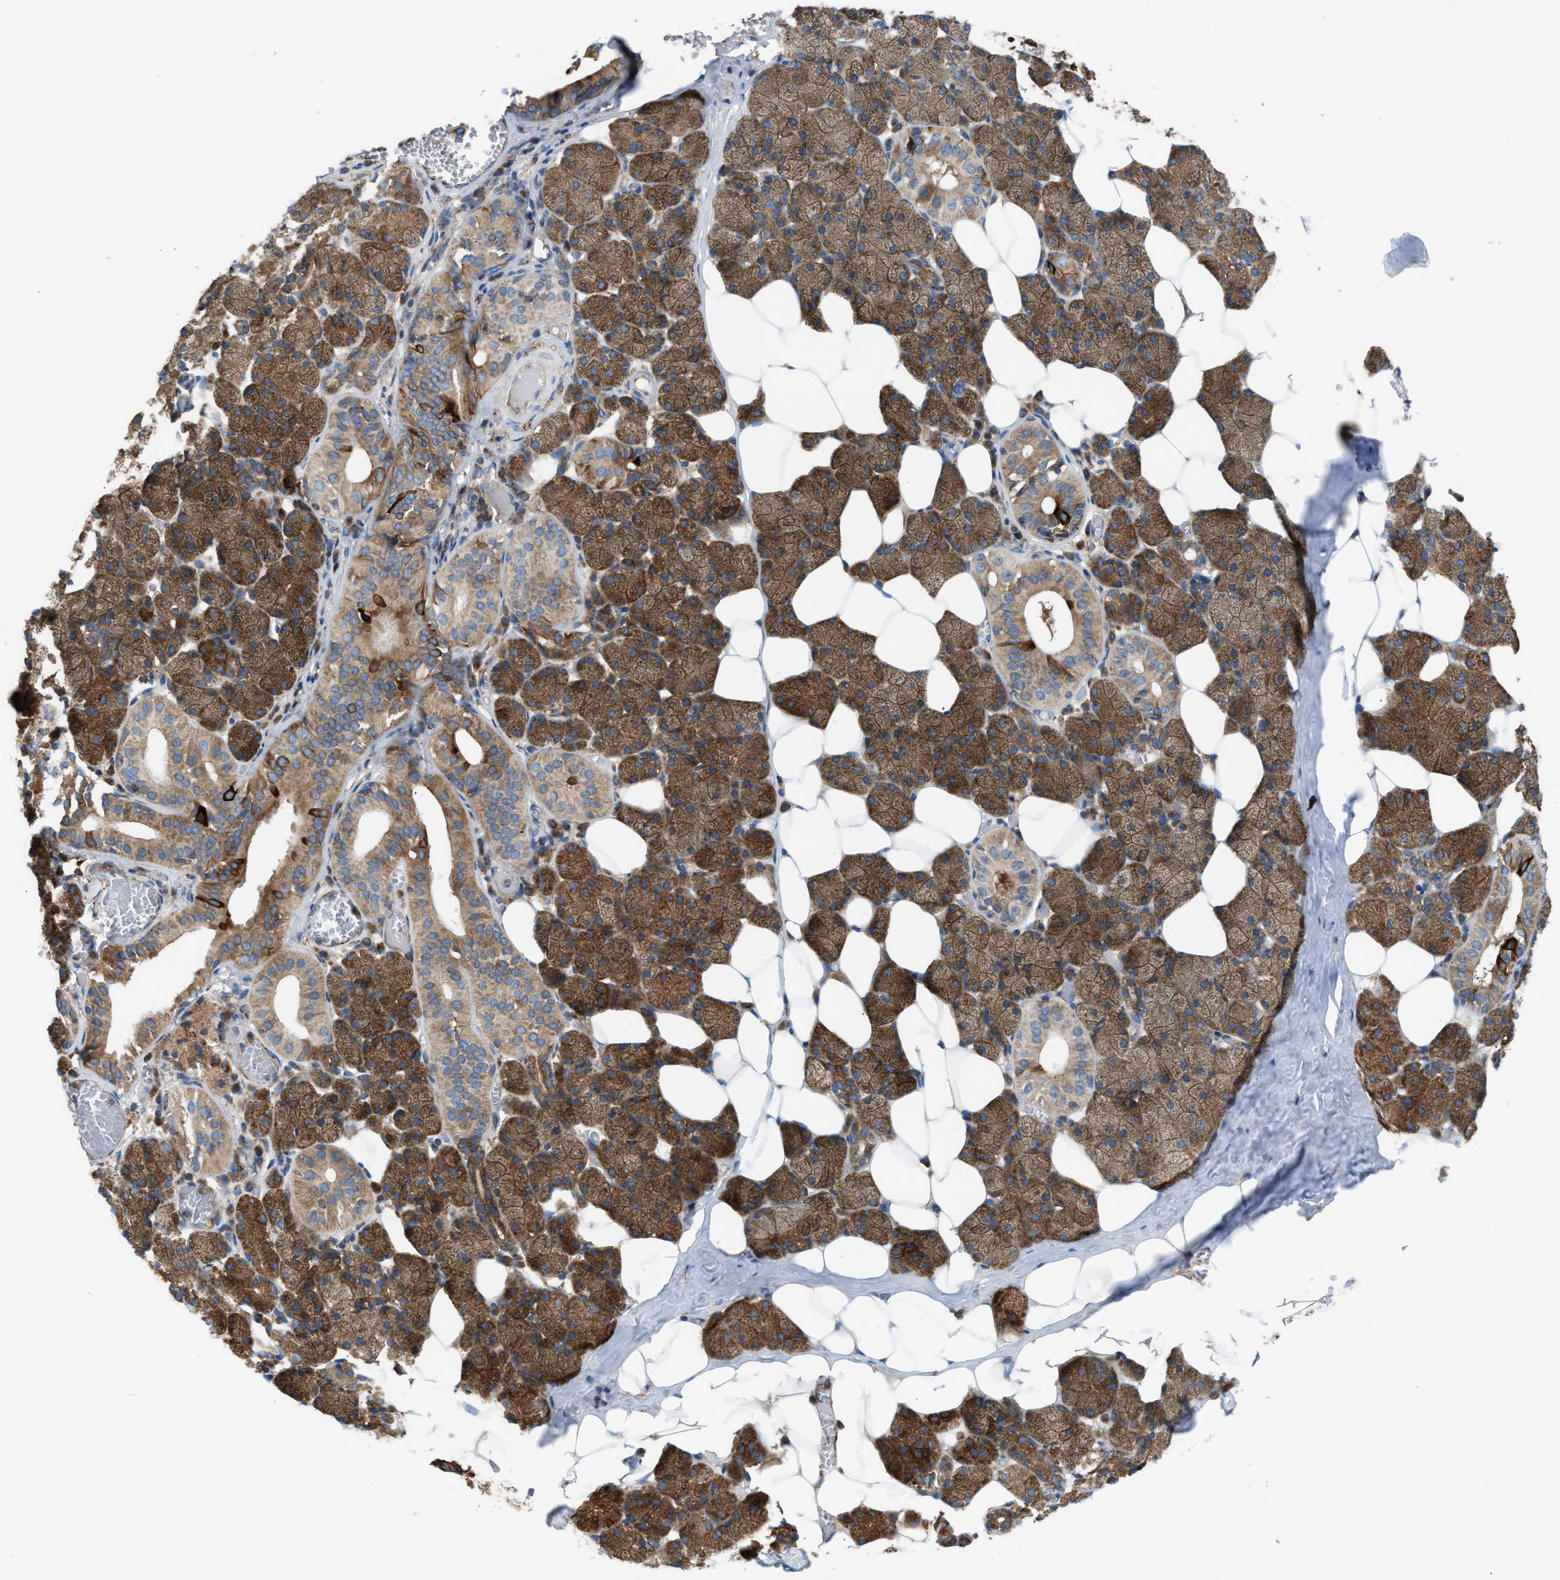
{"staining": {"intensity": "strong", "quantity": ">75%", "location": "cytoplasmic/membranous"}, "tissue": "salivary gland", "cell_type": "Glandular cells", "image_type": "normal", "snomed": [{"axis": "morphology", "description": "Normal tissue, NOS"}, {"axis": "topography", "description": "Salivary gland"}], "caption": "This histopathology image shows immunohistochemistry staining of normal salivary gland, with high strong cytoplasmic/membranous positivity in about >75% of glandular cells.", "gene": "TBC1D15", "patient": {"sex": "female", "age": 33}}